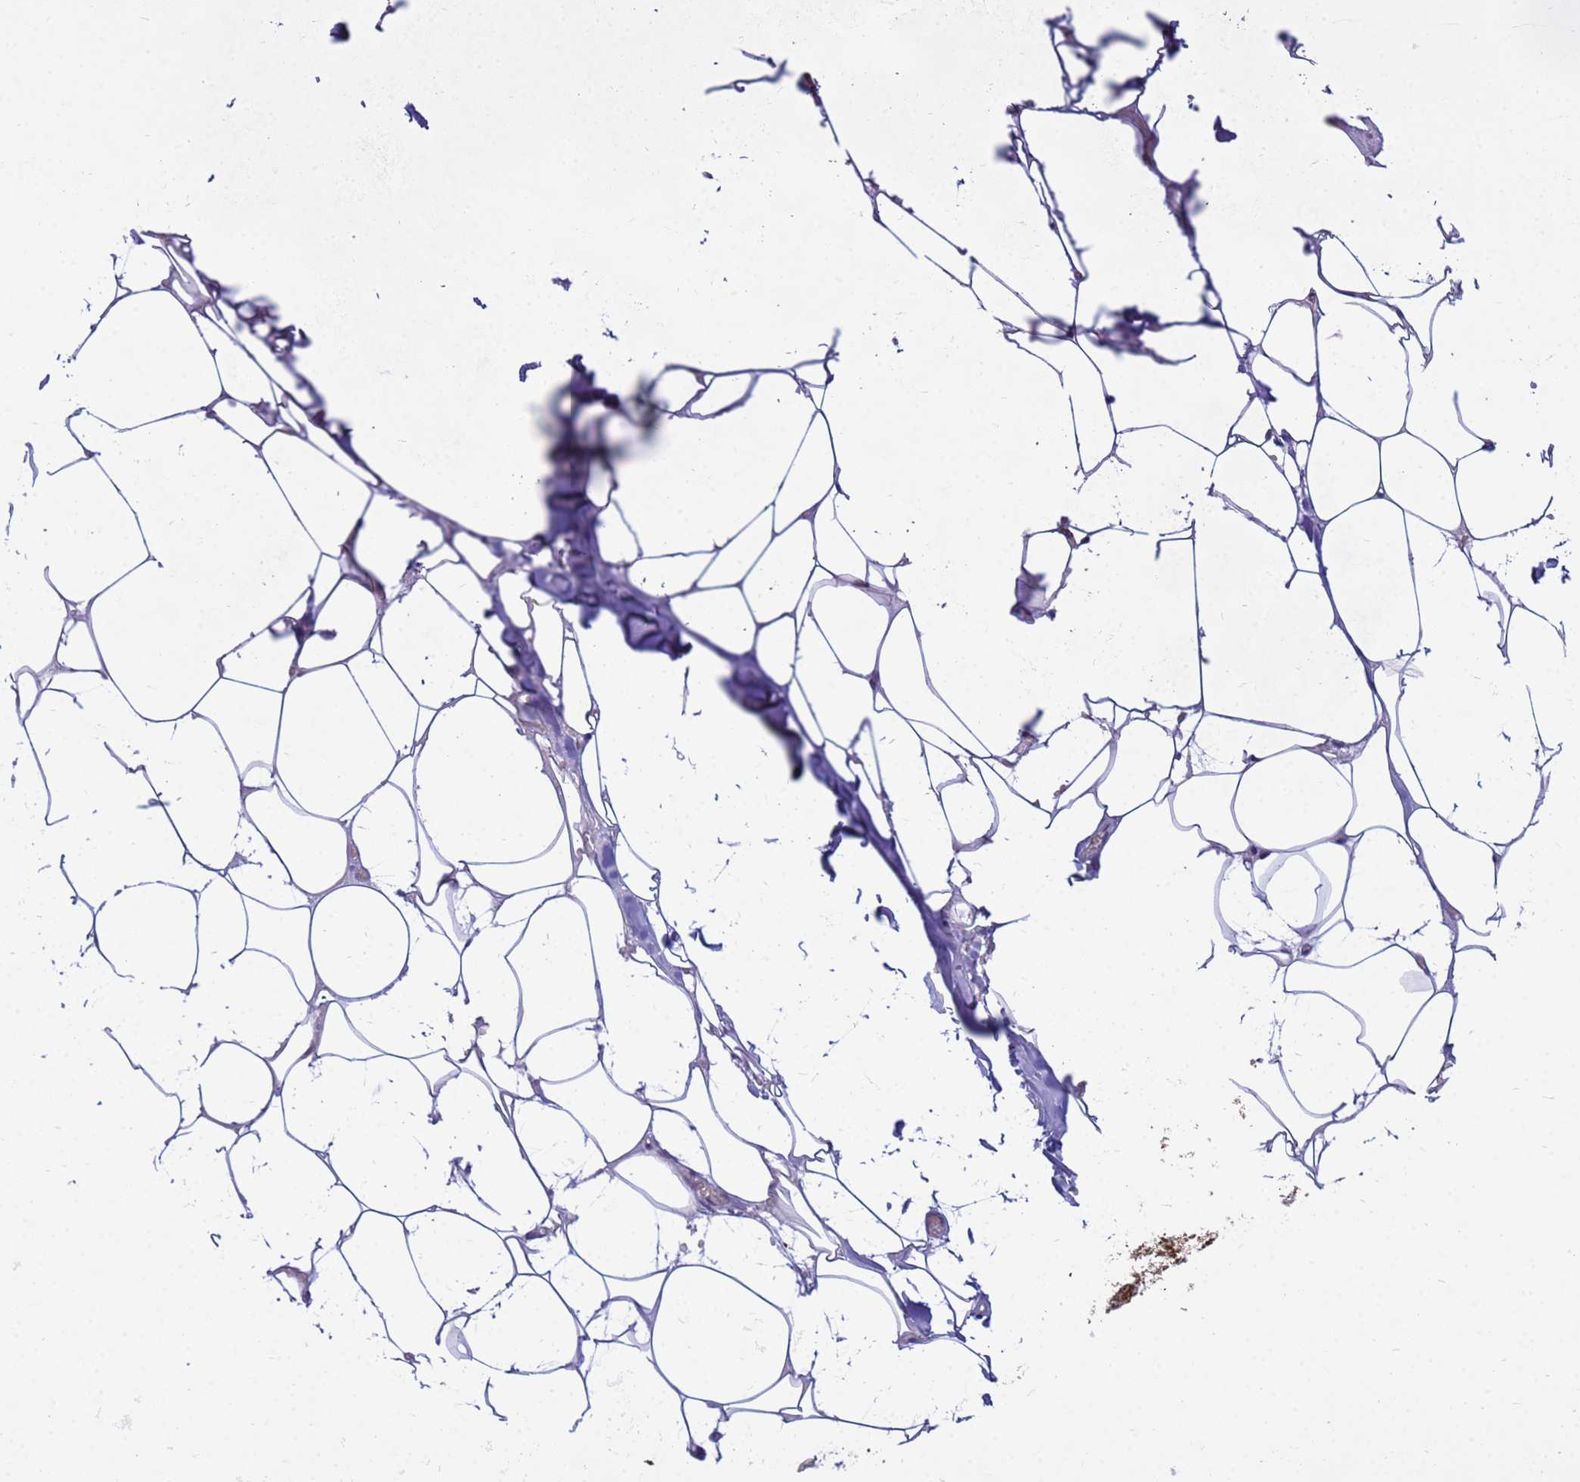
{"staining": {"intensity": "negative", "quantity": "none", "location": "none"}, "tissue": "adipose tissue", "cell_type": "Adipocytes", "image_type": "normal", "snomed": [{"axis": "morphology", "description": "Normal tissue, NOS"}, {"axis": "topography", "description": "Salivary gland"}, {"axis": "topography", "description": "Peripheral nerve tissue"}], "caption": "An immunohistochemistry (IHC) micrograph of unremarkable adipose tissue is shown. There is no staining in adipocytes of adipose tissue. Brightfield microscopy of immunohistochemistry (IHC) stained with DAB (brown) and hematoxylin (blue), captured at high magnification.", "gene": "NPEPPS", "patient": {"sex": "male", "age": 38}}